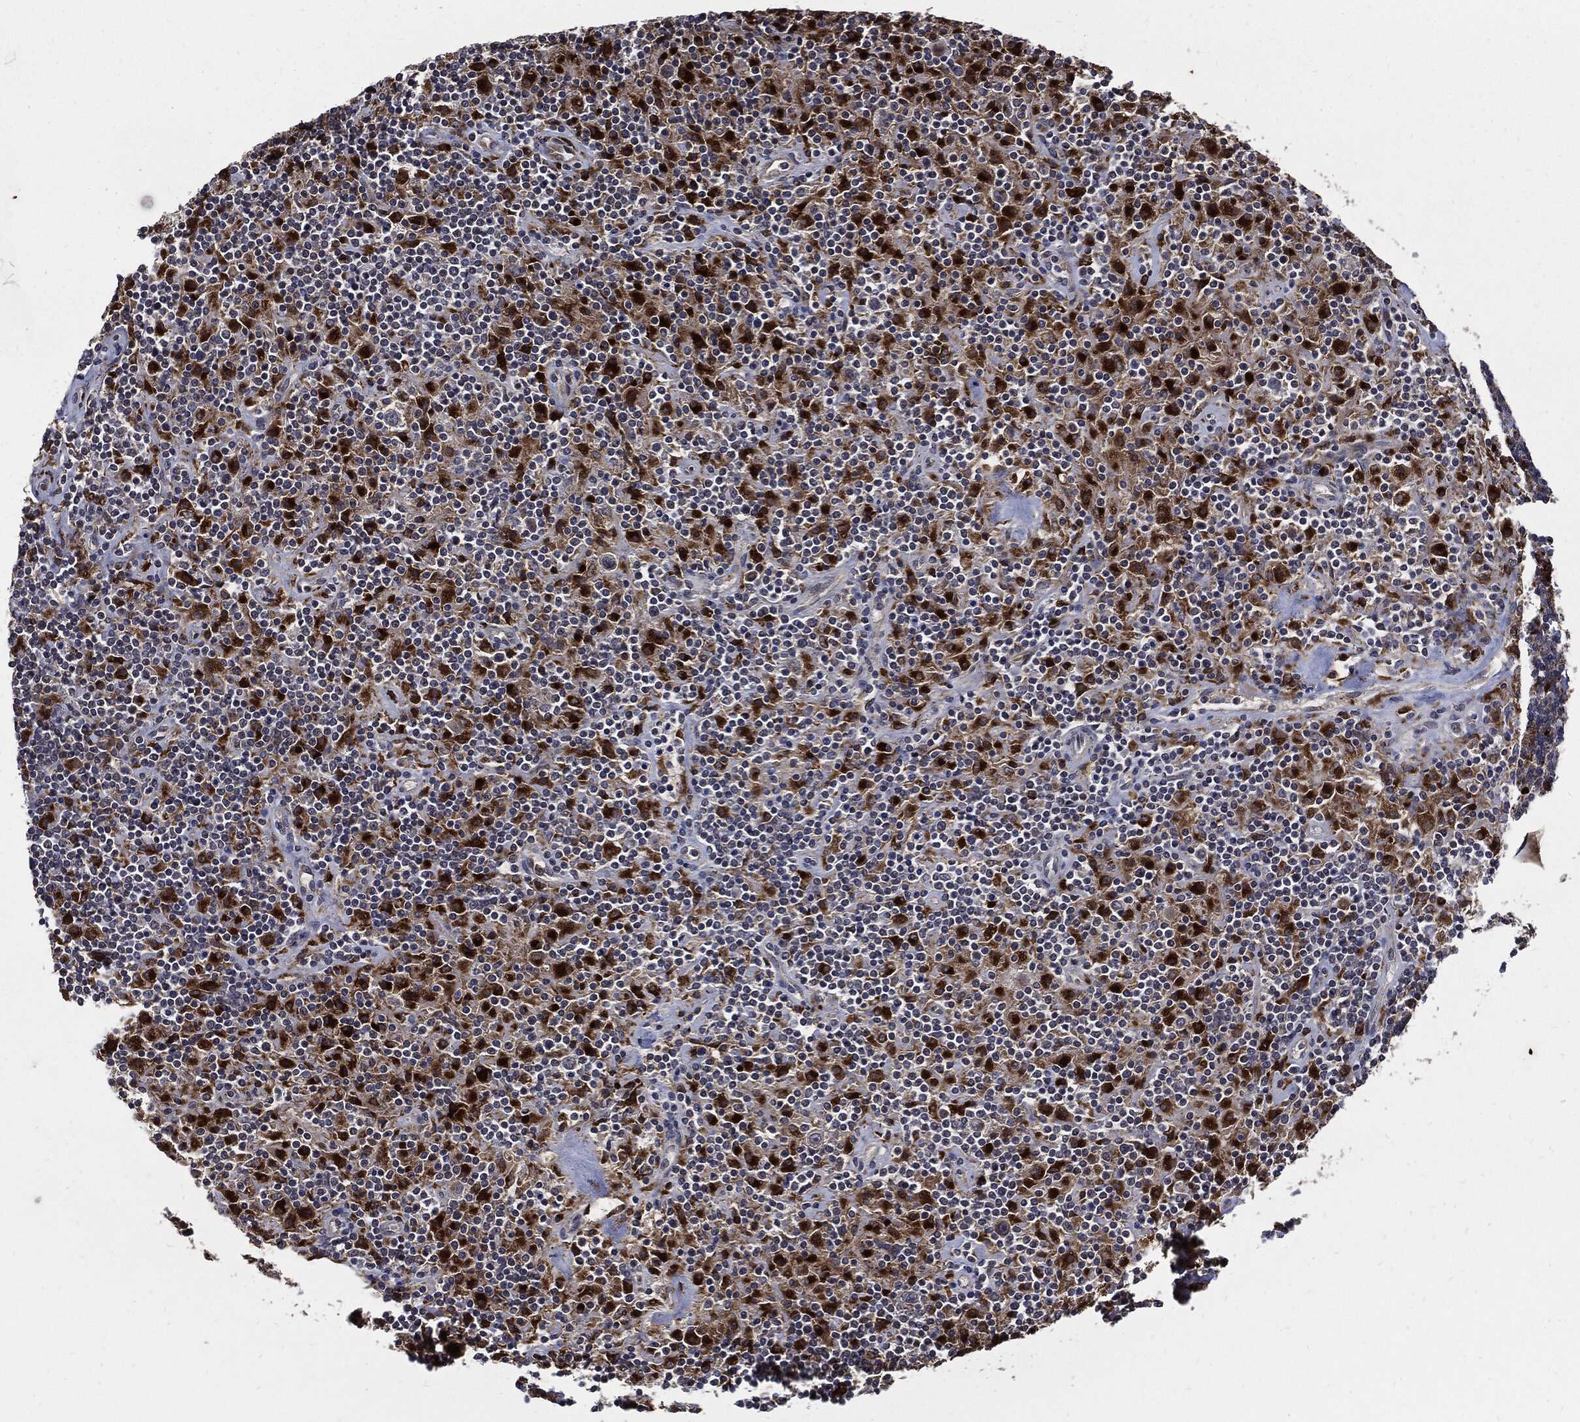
{"staining": {"intensity": "negative", "quantity": "none", "location": "none"}, "tissue": "lymphoma", "cell_type": "Tumor cells", "image_type": "cancer", "snomed": [{"axis": "morphology", "description": "Hodgkin's disease, NOS"}, {"axis": "topography", "description": "Lymph node"}], "caption": "This is an immunohistochemistry (IHC) micrograph of human lymphoma. There is no staining in tumor cells.", "gene": "SLC31A2", "patient": {"sex": "male", "age": 70}}